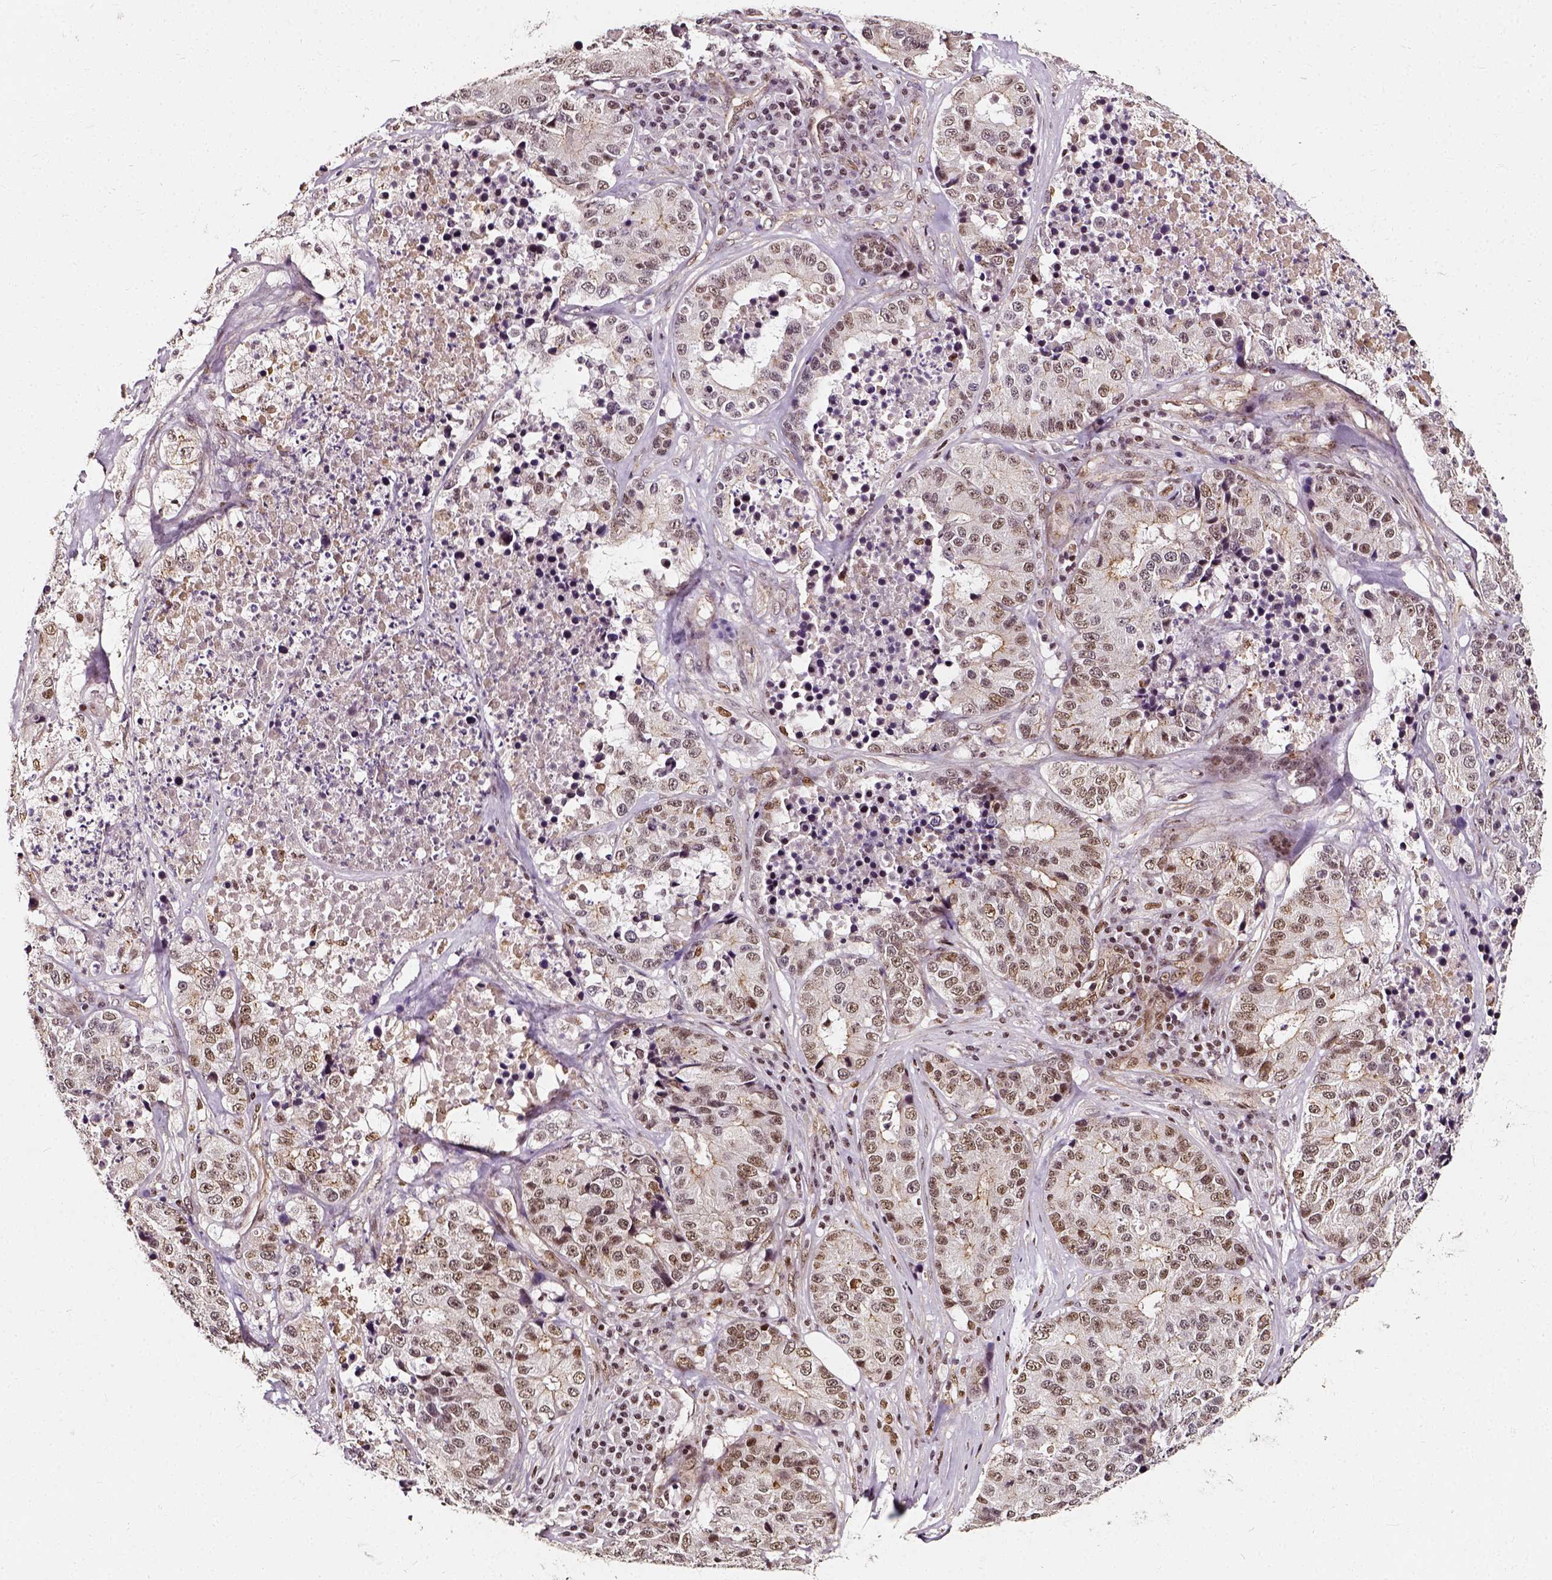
{"staining": {"intensity": "weak", "quantity": ">75%", "location": "nuclear"}, "tissue": "stomach cancer", "cell_type": "Tumor cells", "image_type": "cancer", "snomed": [{"axis": "morphology", "description": "Adenocarcinoma, NOS"}, {"axis": "topography", "description": "Stomach"}], "caption": "Immunohistochemistry (DAB) staining of human stomach cancer demonstrates weak nuclear protein staining in about >75% of tumor cells.", "gene": "NACC1", "patient": {"sex": "male", "age": 71}}